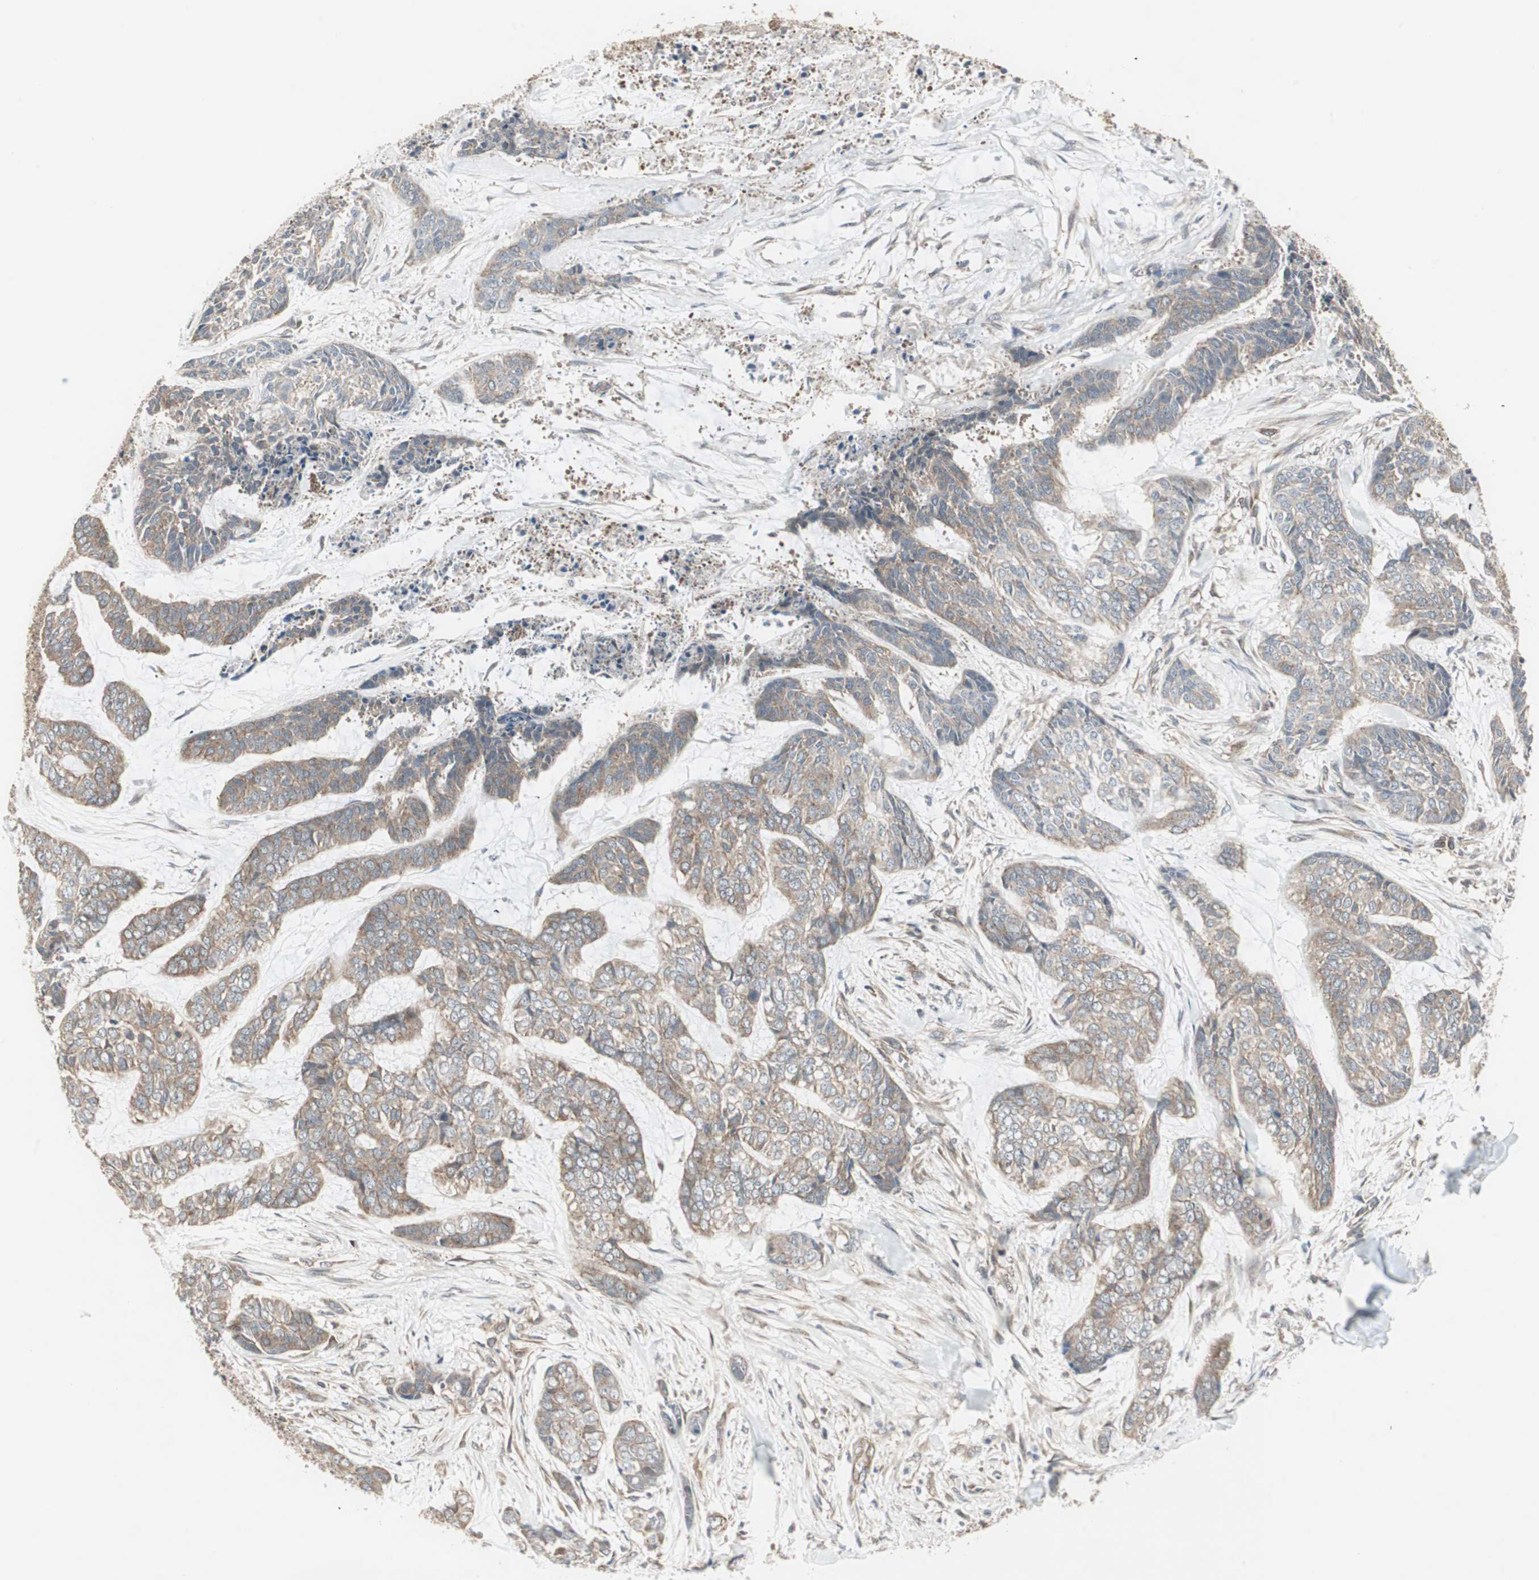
{"staining": {"intensity": "moderate", "quantity": ">75%", "location": "cytoplasmic/membranous"}, "tissue": "skin cancer", "cell_type": "Tumor cells", "image_type": "cancer", "snomed": [{"axis": "morphology", "description": "Basal cell carcinoma"}, {"axis": "topography", "description": "Skin"}], "caption": "Human skin cancer stained with a brown dye shows moderate cytoplasmic/membranous positive positivity in approximately >75% of tumor cells.", "gene": "PFDN1", "patient": {"sex": "female", "age": 64}}